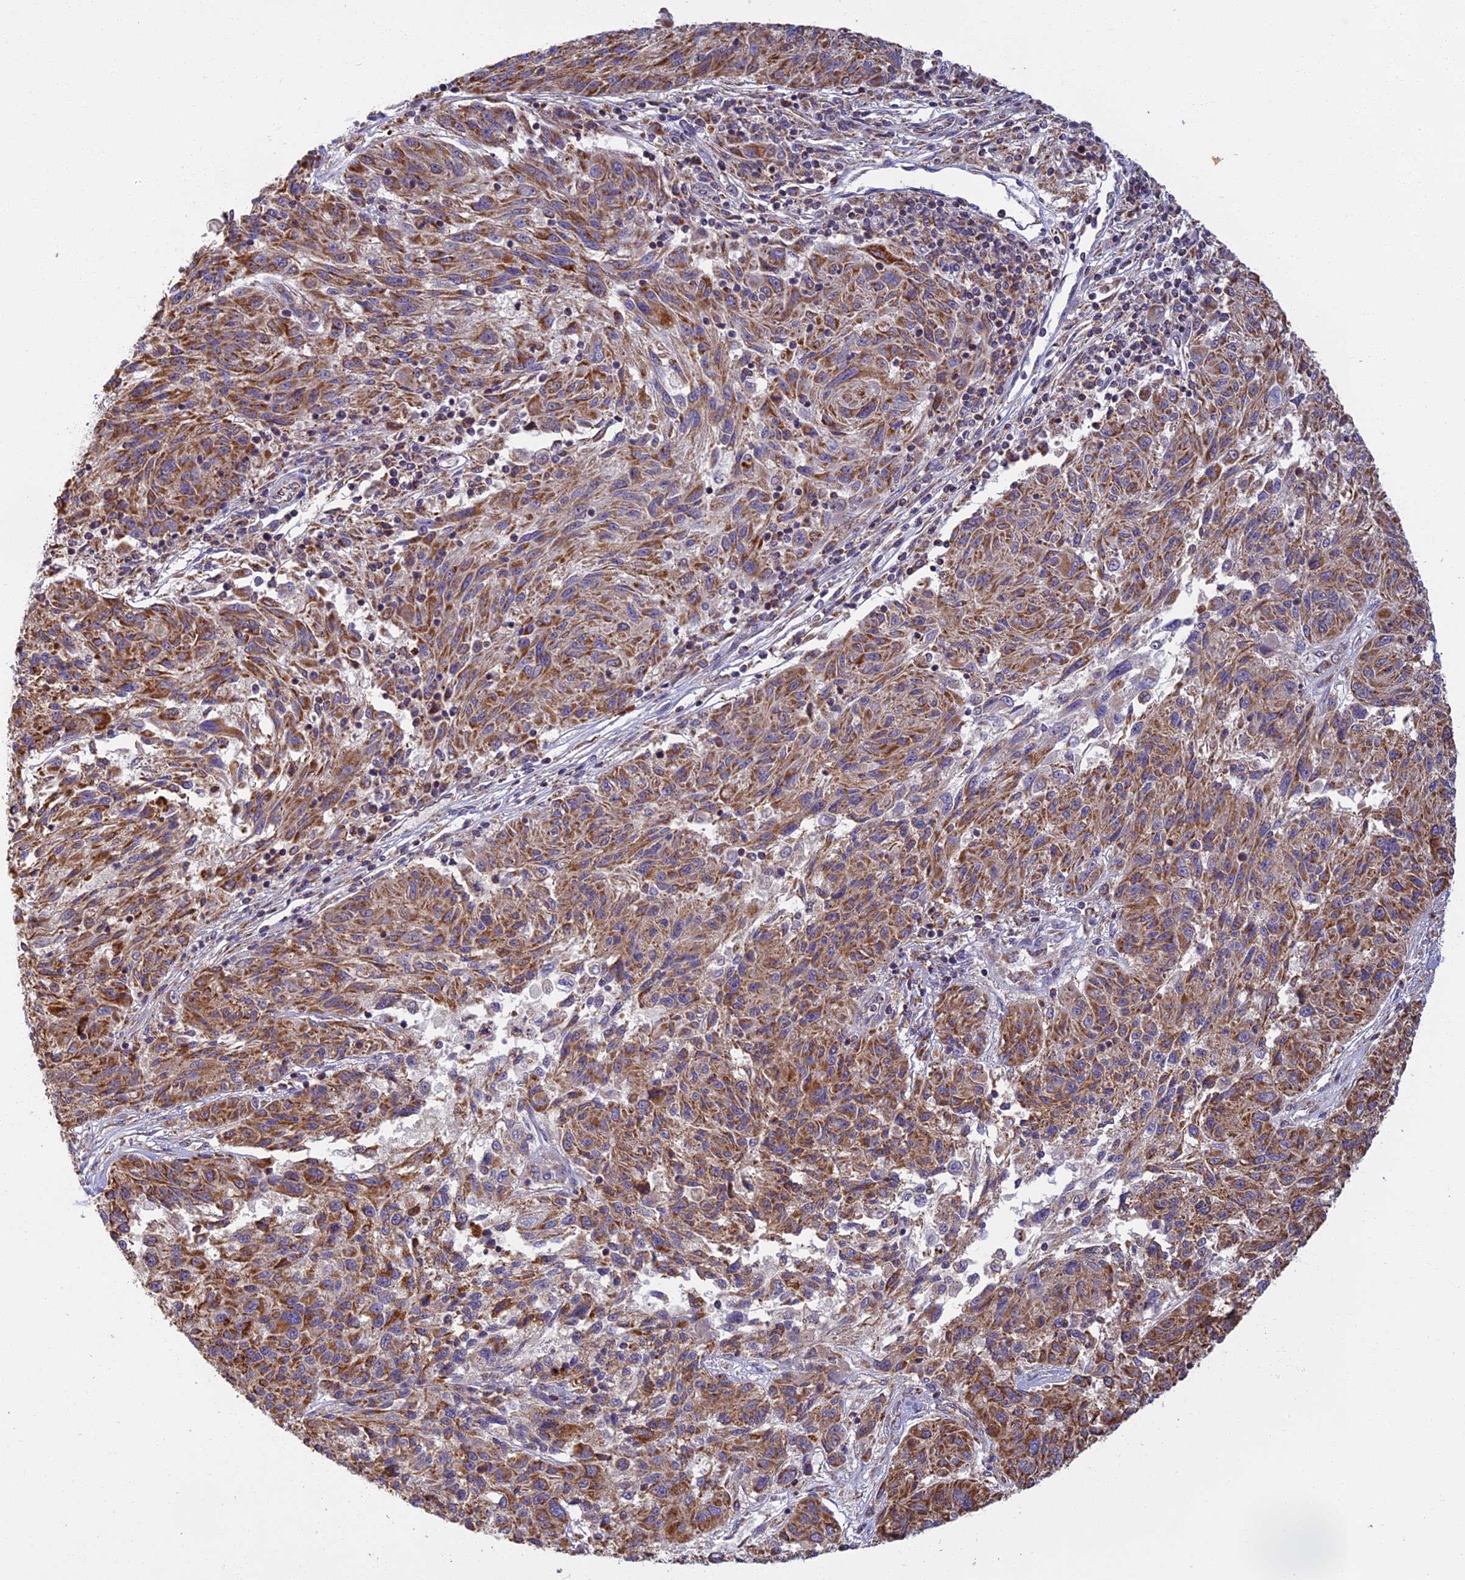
{"staining": {"intensity": "moderate", "quantity": ">75%", "location": "cytoplasmic/membranous"}, "tissue": "melanoma", "cell_type": "Tumor cells", "image_type": "cancer", "snomed": [{"axis": "morphology", "description": "Malignant melanoma, NOS"}, {"axis": "topography", "description": "Skin"}], "caption": "Protein expression analysis of malignant melanoma reveals moderate cytoplasmic/membranous expression in approximately >75% of tumor cells.", "gene": "EDAR", "patient": {"sex": "male", "age": 53}}